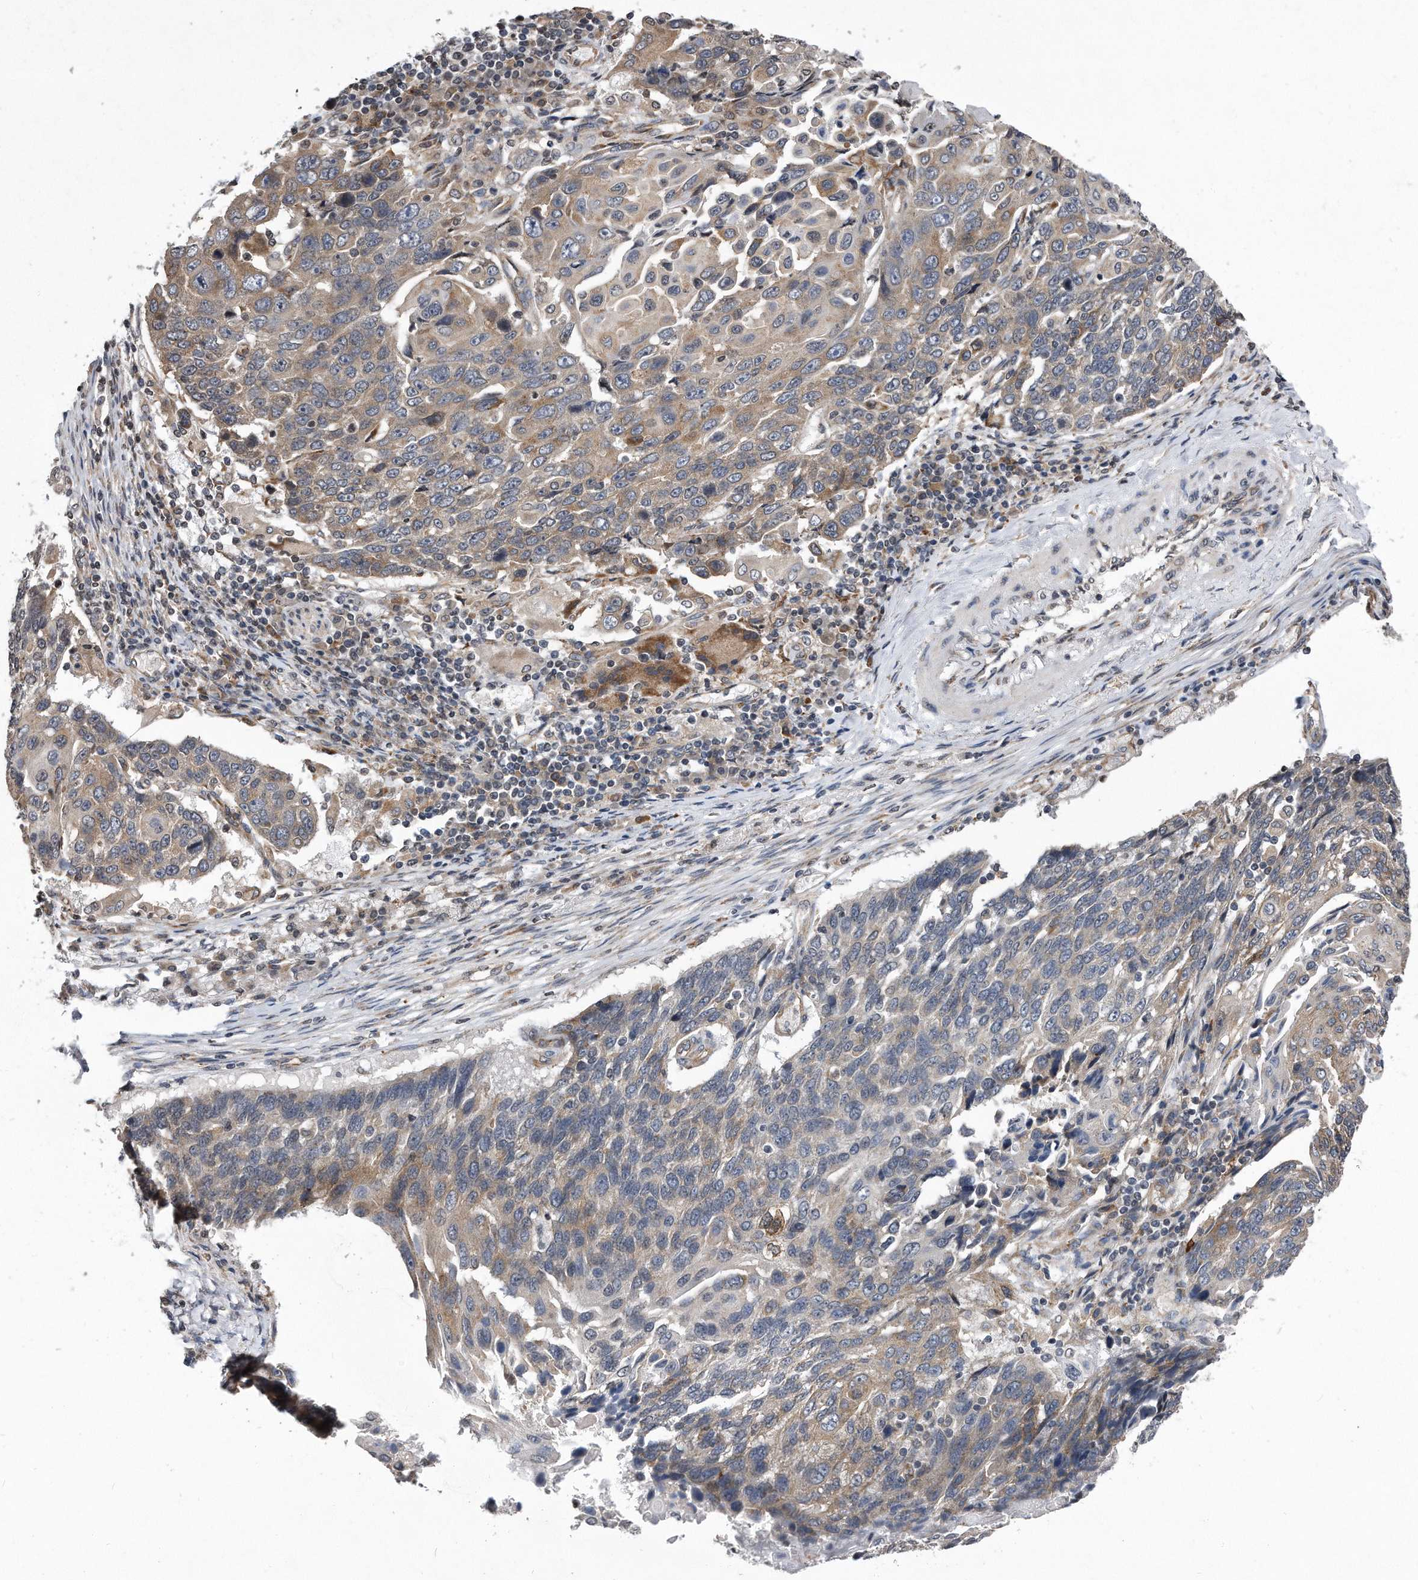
{"staining": {"intensity": "weak", "quantity": ">75%", "location": "cytoplasmic/membranous"}, "tissue": "lung cancer", "cell_type": "Tumor cells", "image_type": "cancer", "snomed": [{"axis": "morphology", "description": "Squamous cell carcinoma, NOS"}, {"axis": "topography", "description": "Lung"}], "caption": "Immunohistochemistry (DAB (3,3'-diaminobenzidine)) staining of lung squamous cell carcinoma reveals weak cytoplasmic/membranous protein positivity in approximately >75% of tumor cells.", "gene": "DAB1", "patient": {"sex": "male", "age": 66}}